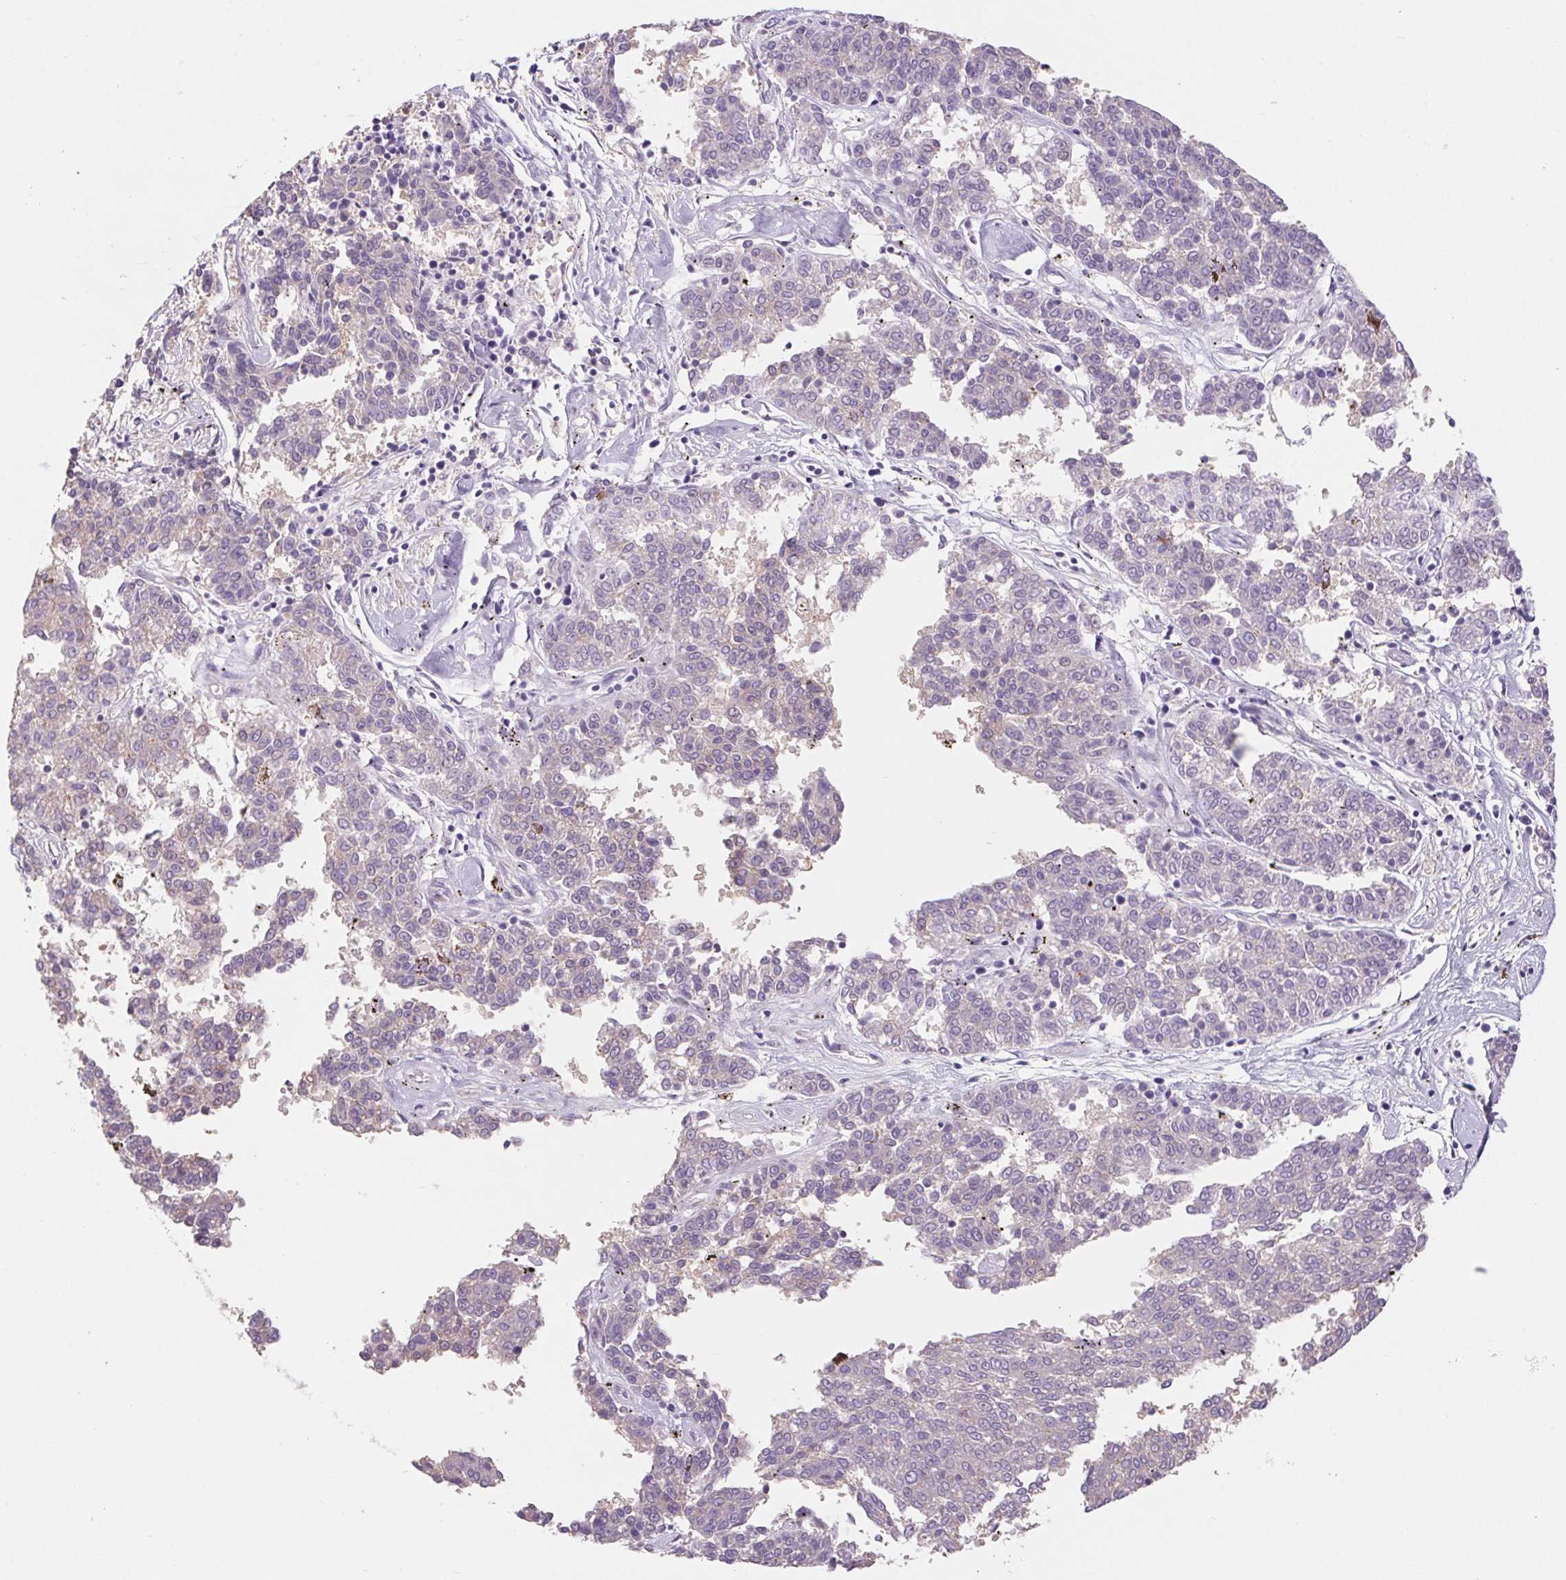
{"staining": {"intensity": "negative", "quantity": "none", "location": "none"}, "tissue": "melanoma", "cell_type": "Tumor cells", "image_type": "cancer", "snomed": [{"axis": "morphology", "description": "Malignant melanoma, NOS"}, {"axis": "topography", "description": "Skin"}], "caption": "Tumor cells show no significant positivity in melanoma.", "gene": "RAB1A", "patient": {"sex": "female", "age": 72}}